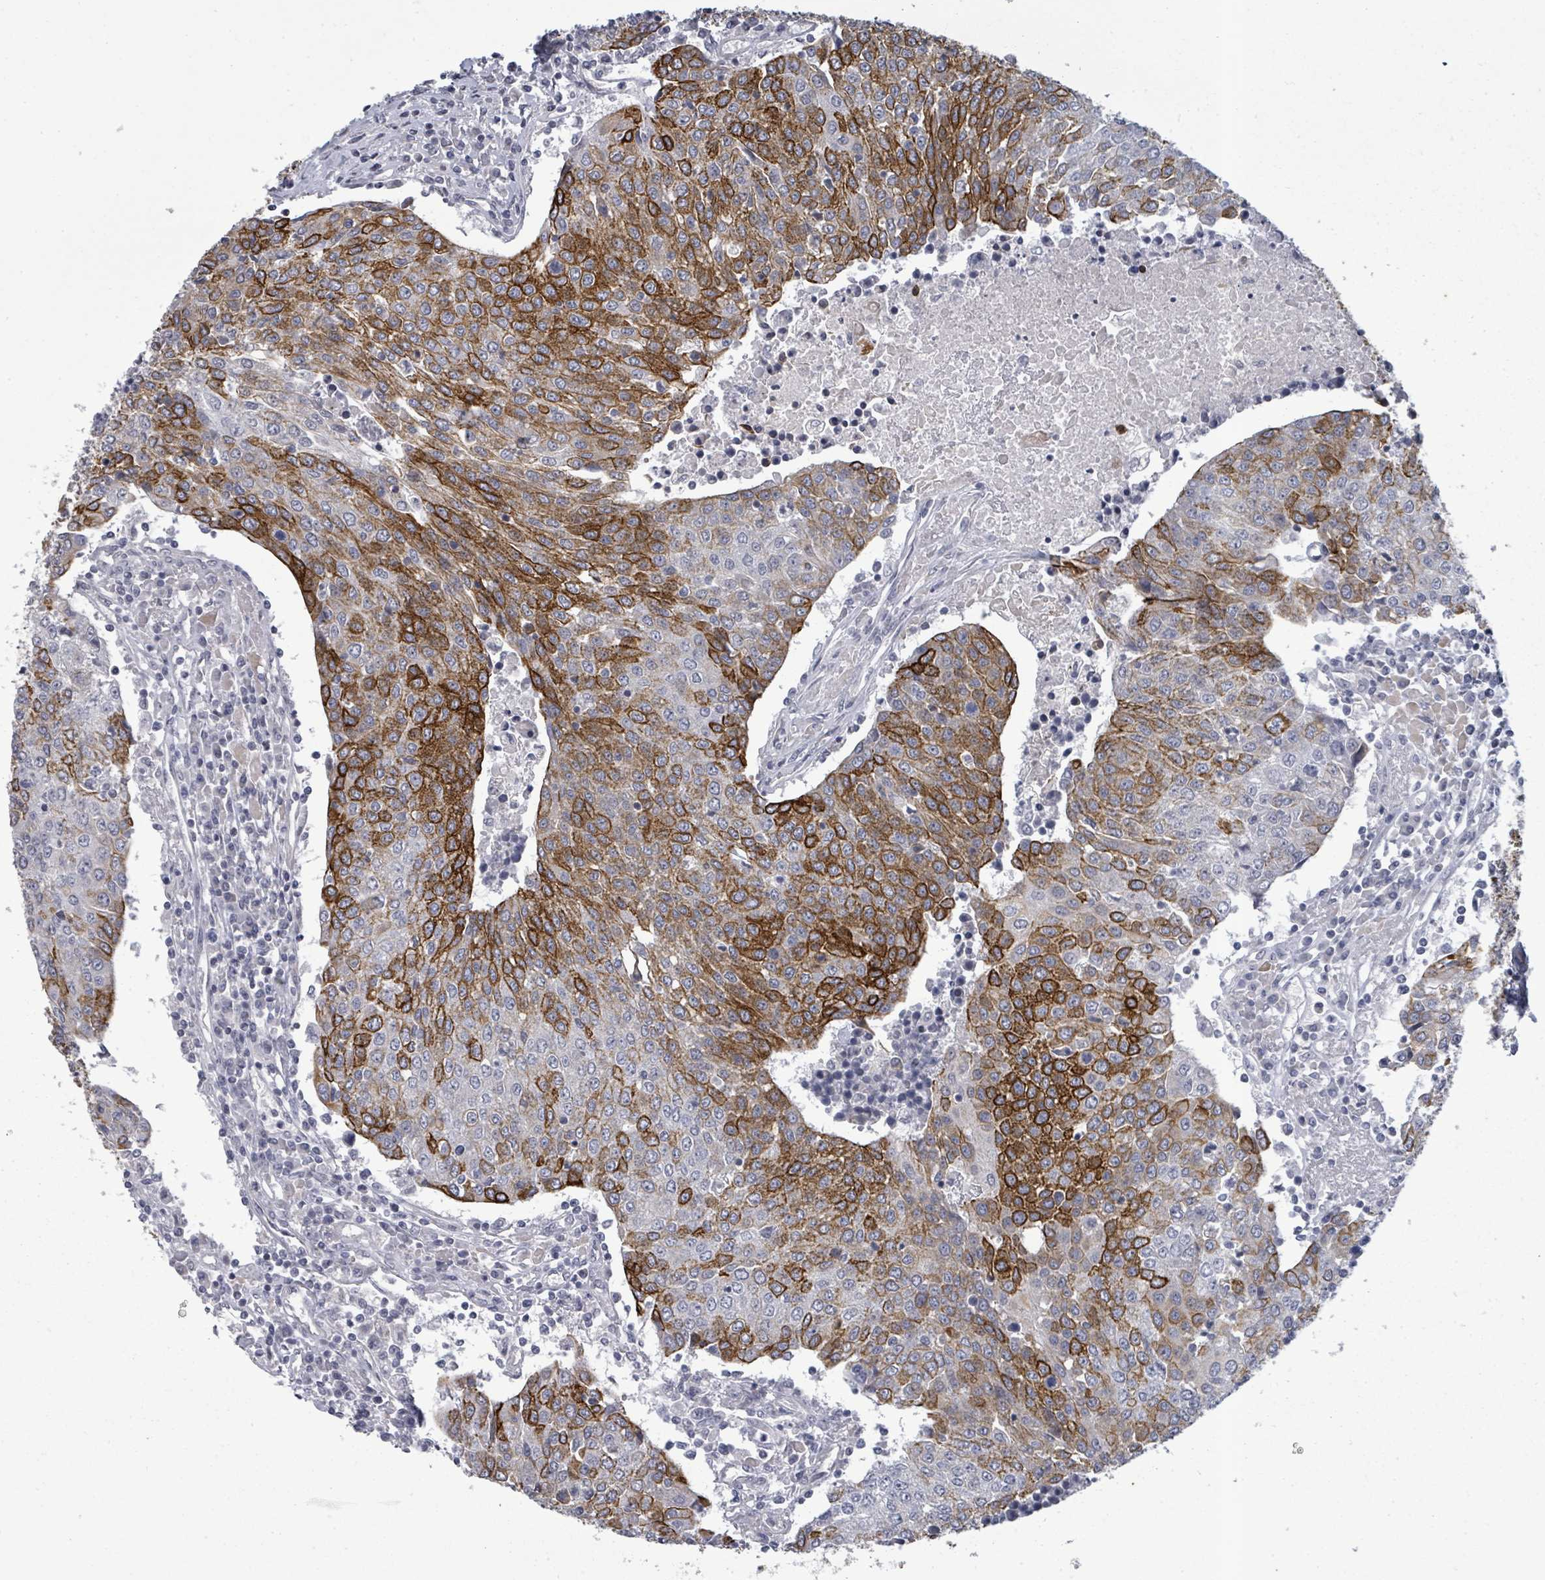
{"staining": {"intensity": "strong", "quantity": "25%-75%", "location": "cytoplasmic/membranous"}, "tissue": "urothelial cancer", "cell_type": "Tumor cells", "image_type": "cancer", "snomed": [{"axis": "morphology", "description": "Urothelial carcinoma, High grade"}, {"axis": "topography", "description": "Urinary bladder"}], "caption": "Strong cytoplasmic/membranous positivity is present in approximately 25%-75% of tumor cells in urothelial cancer.", "gene": "PTPN20", "patient": {"sex": "female", "age": 85}}